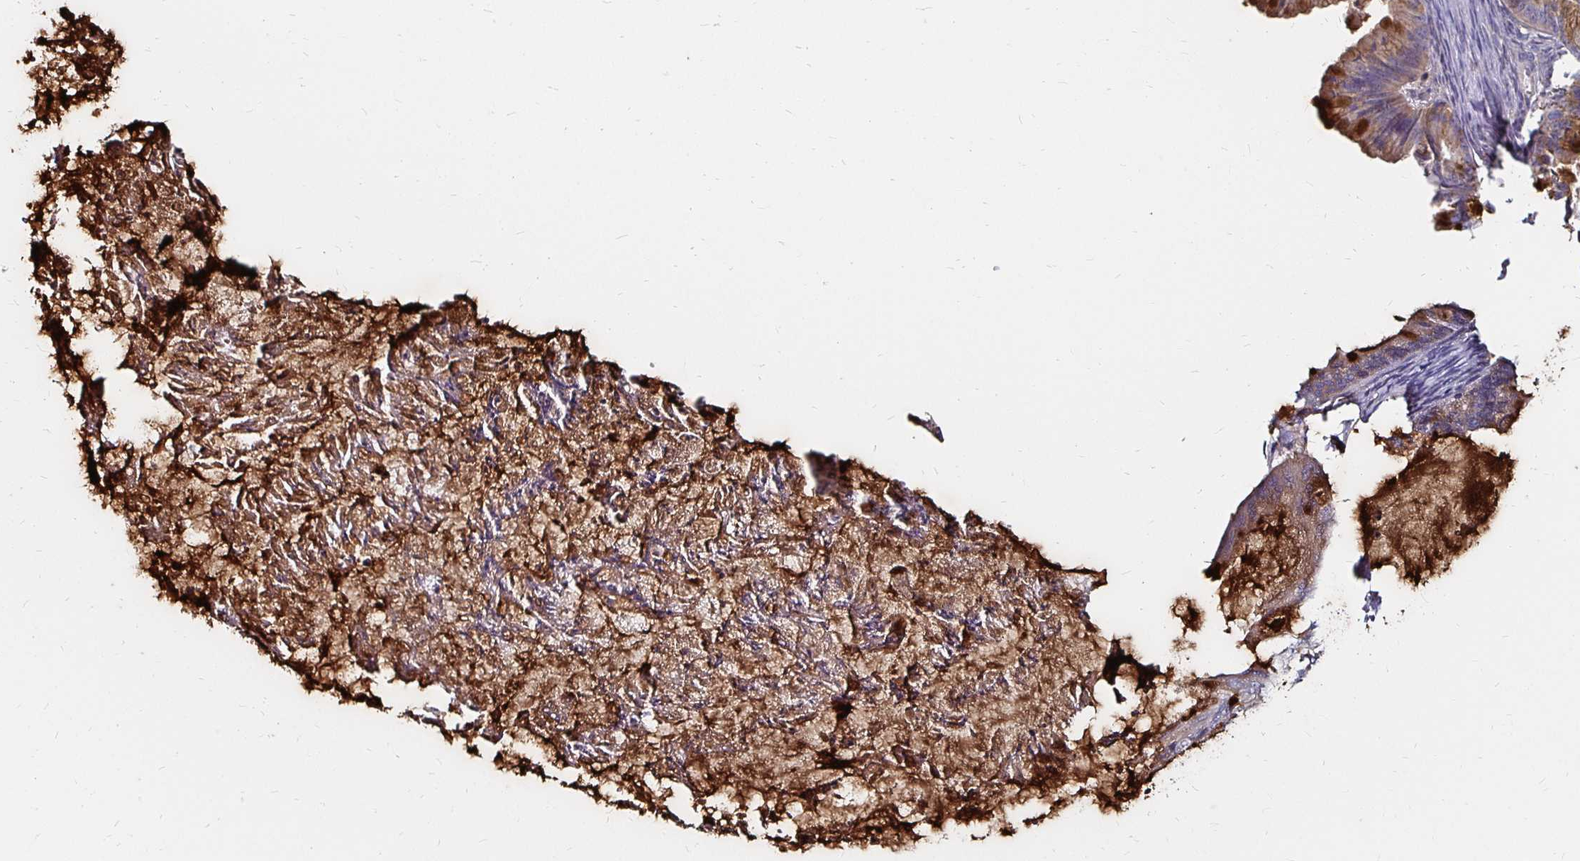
{"staining": {"intensity": "strong", "quantity": "25%-75%", "location": "cytoplasmic/membranous"}, "tissue": "ovarian cancer", "cell_type": "Tumor cells", "image_type": "cancer", "snomed": [{"axis": "morphology", "description": "Cystadenocarcinoma, mucinous, NOS"}, {"axis": "topography", "description": "Ovary"}], "caption": "DAB immunohistochemical staining of ovarian mucinous cystadenocarcinoma demonstrates strong cytoplasmic/membranous protein positivity in about 25%-75% of tumor cells. Immunohistochemistry stains the protein in brown and the nuclei are stained blue.", "gene": "NCSTN", "patient": {"sex": "female", "age": 35}}